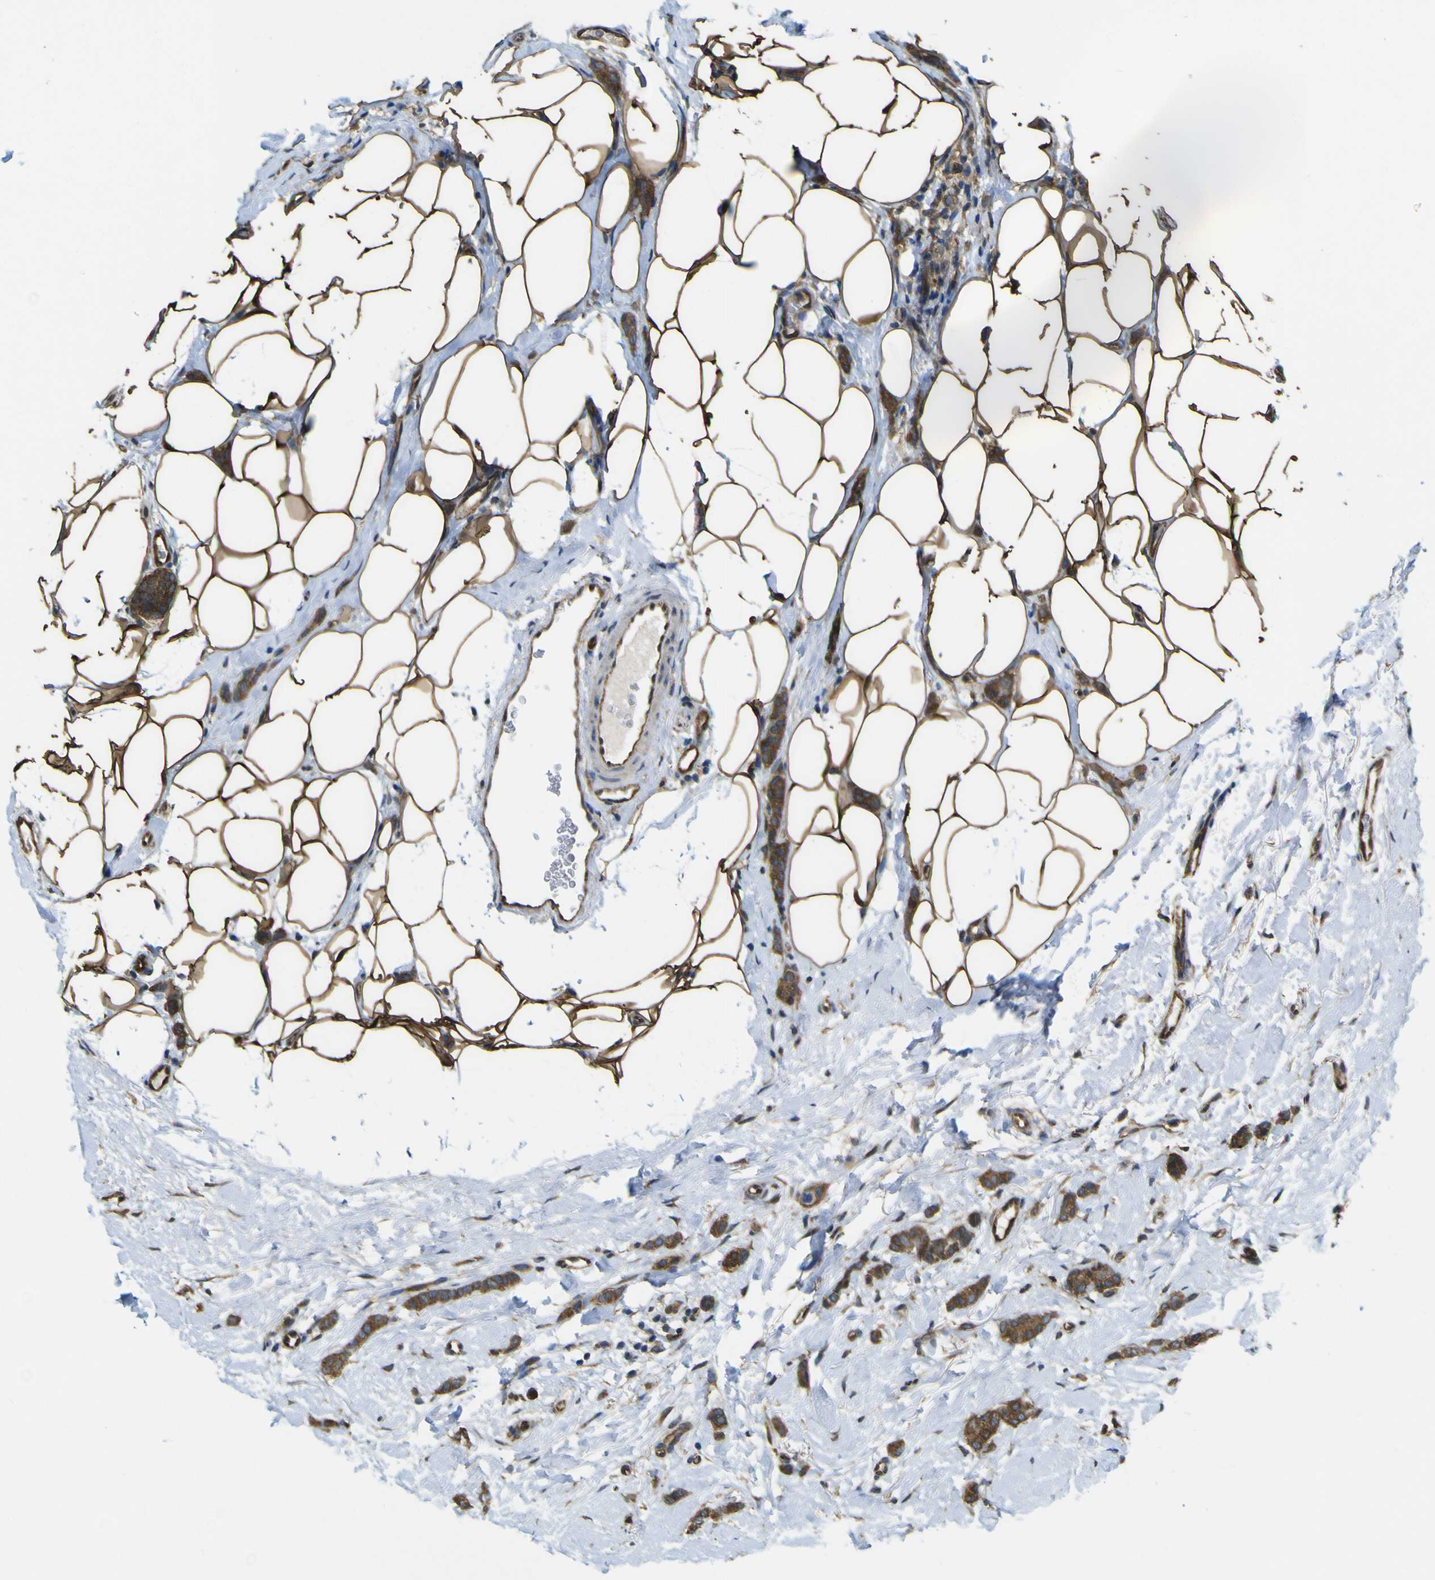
{"staining": {"intensity": "moderate", "quantity": ">75%", "location": "cytoplasmic/membranous"}, "tissue": "breast cancer", "cell_type": "Tumor cells", "image_type": "cancer", "snomed": [{"axis": "morphology", "description": "Lobular carcinoma"}, {"axis": "topography", "description": "Skin"}, {"axis": "topography", "description": "Breast"}], "caption": "This photomicrograph demonstrates immunohistochemistry (IHC) staining of lobular carcinoma (breast), with medium moderate cytoplasmic/membranous staining in about >75% of tumor cells.", "gene": "YWHAG", "patient": {"sex": "female", "age": 46}}